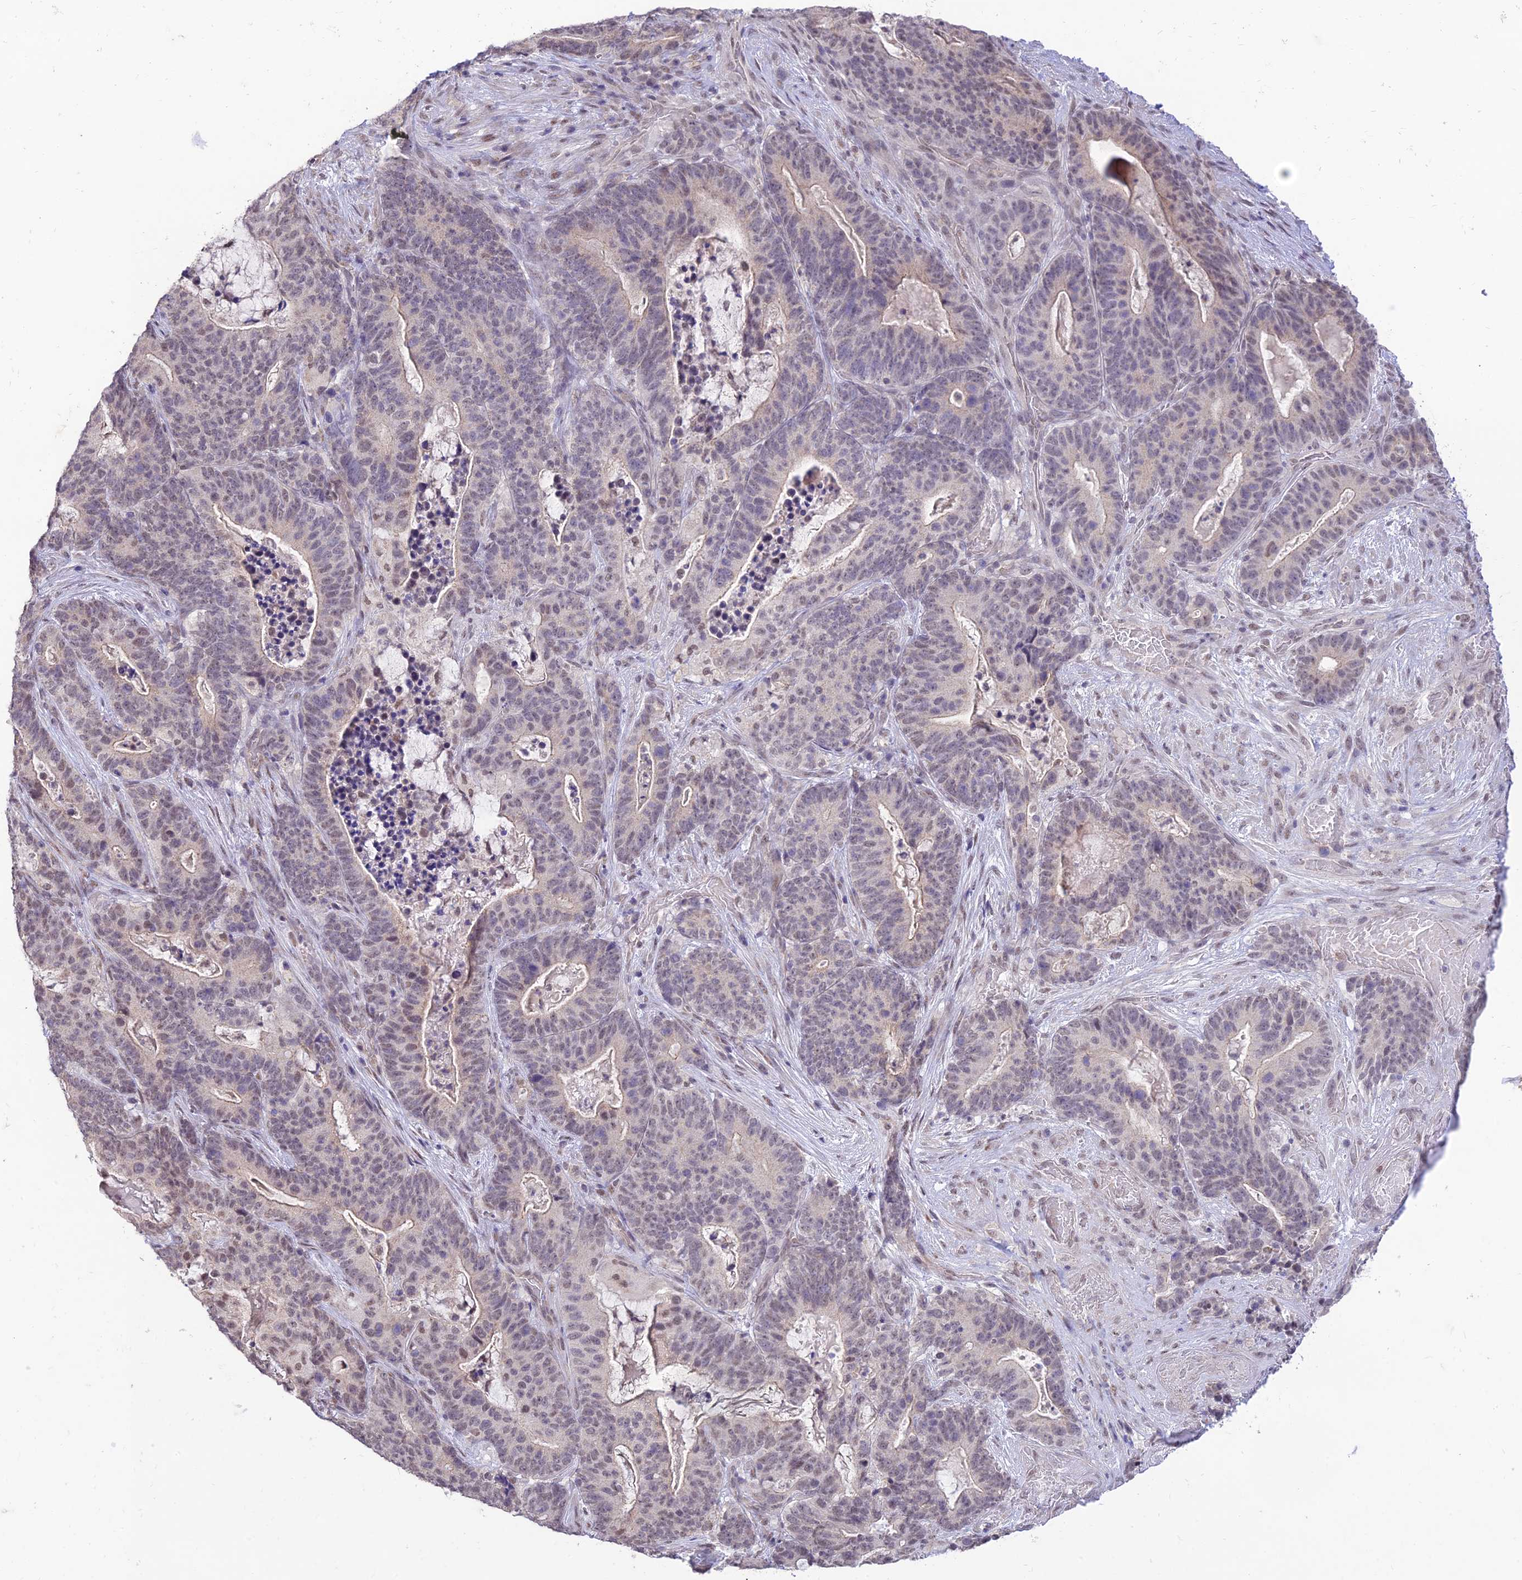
{"staining": {"intensity": "weak", "quantity": "<25%", "location": "nuclear"}, "tissue": "stomach cancer", "cell_type": "Tumor cells", "image_type": "cancer", "snomed": [{"axis": "morphology", "description": "Normal tissue, NOS"}, {"axis": "morphology", "description": "Adenocarcinoma, NOS"}, {"axis": "topography", "description": "Stomach"}], "caption": "Micrograph shows no significant protein expression in tumor cells of stomach cancer (adenocarcinoma).", "gene": "MICOS13", "patient": {"sex": "female", "age": 64}}